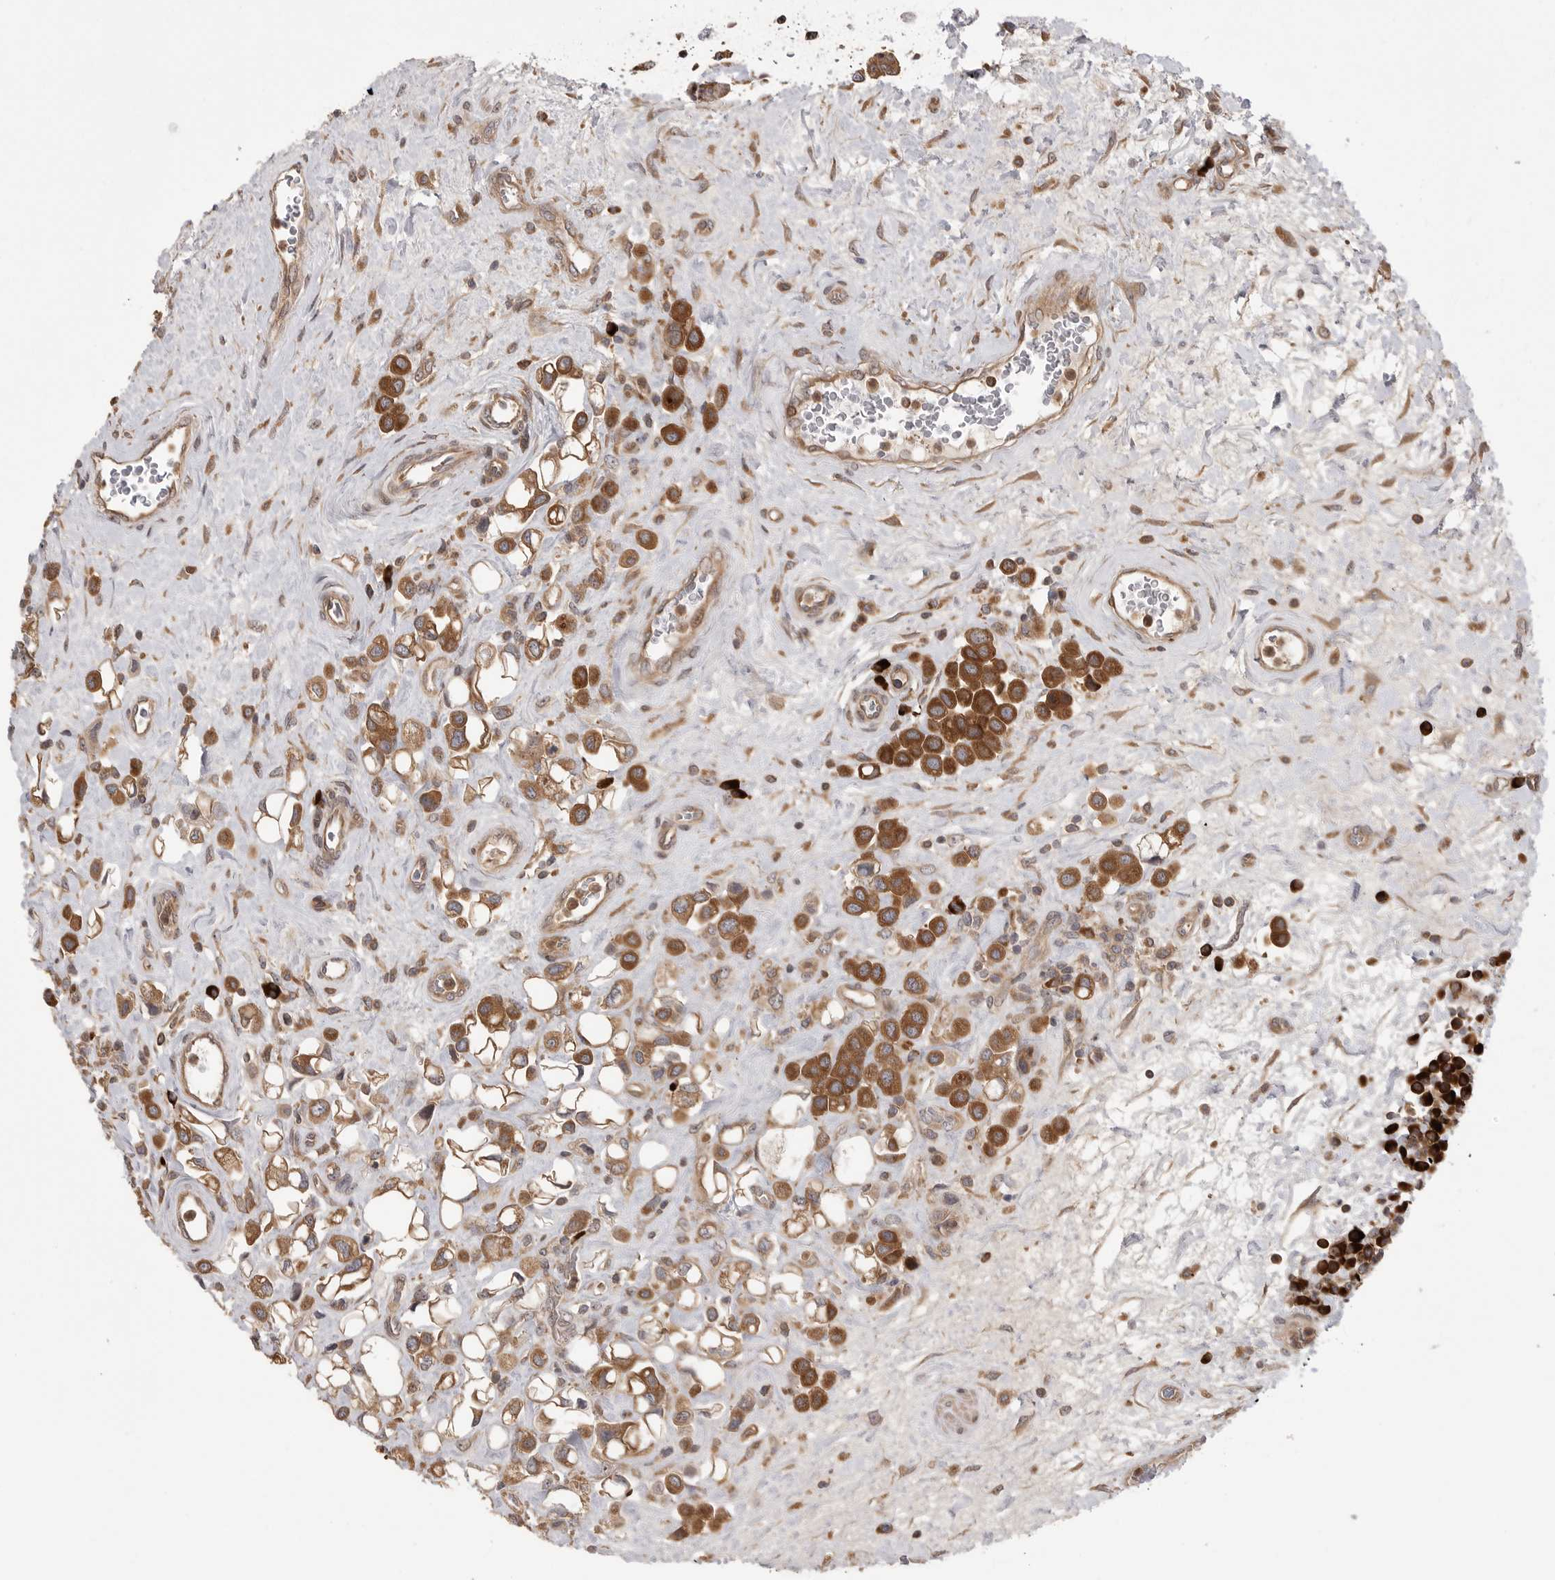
{"staining": {"intensity": "strong", "quantity": ">75%", "location": "cytoplasmic/membranous"}, "tissue": "urothelial cancer", "cell_type": "Tumor cells", "image_type": "cancer", "snomed": [{"axis": "morphology", "description": "Urothelial carcinoma, High grade"}, {"axis": "topography", "description": "Urinary bladder"}], "caption": "Protein expression by immunohistochemistry (IHC) shows strong cytoplasmic/membranous positivity in approximately >75% of tumor cells in urothelial cancer.", "gene": "OXR1", "patient": {"sex": "male", "age": 50}}